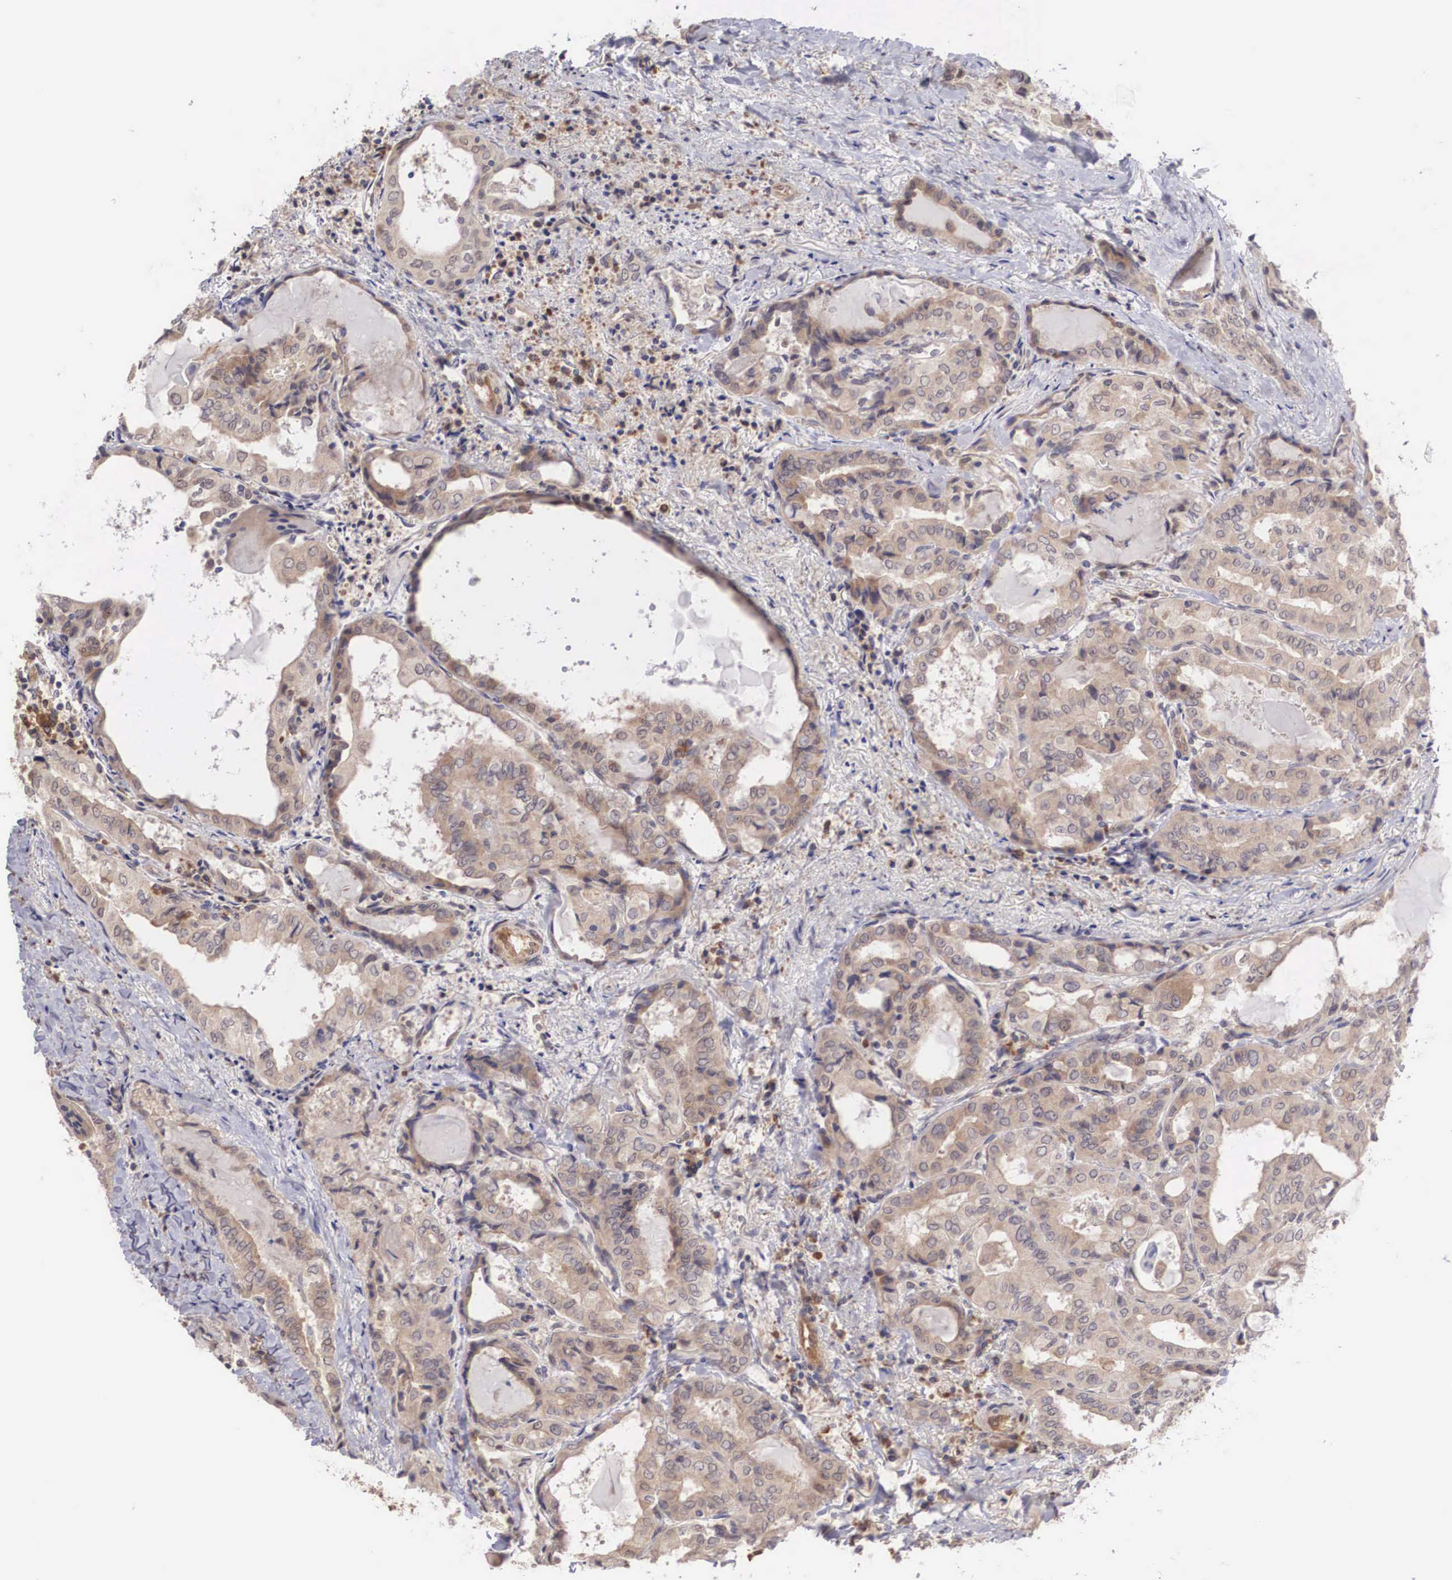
{"staining": {"intensity": "weak", "quantity": ">75%", "location": "cytoplasmic/membranous,nuclear"}, "tissue": "thyroid cancer", "cell_type": "Tumor cells", "image_type": "cancer", "snomed": [{"axis": "morphology", "description": "Papillary adenocarcinoma, NOS"}, {"axis": "topography", "description": "Thyroid gland"}], "caption": "Thyroid cancer (papillary adenocarcinoma) stained for a protein (brown) displays weak cytoplasmic/membranous and nuclear positive staining in about >75% of tumor cells.", "gene": "DNAJB7", "patient": {"sex": "female", "age": 71}}